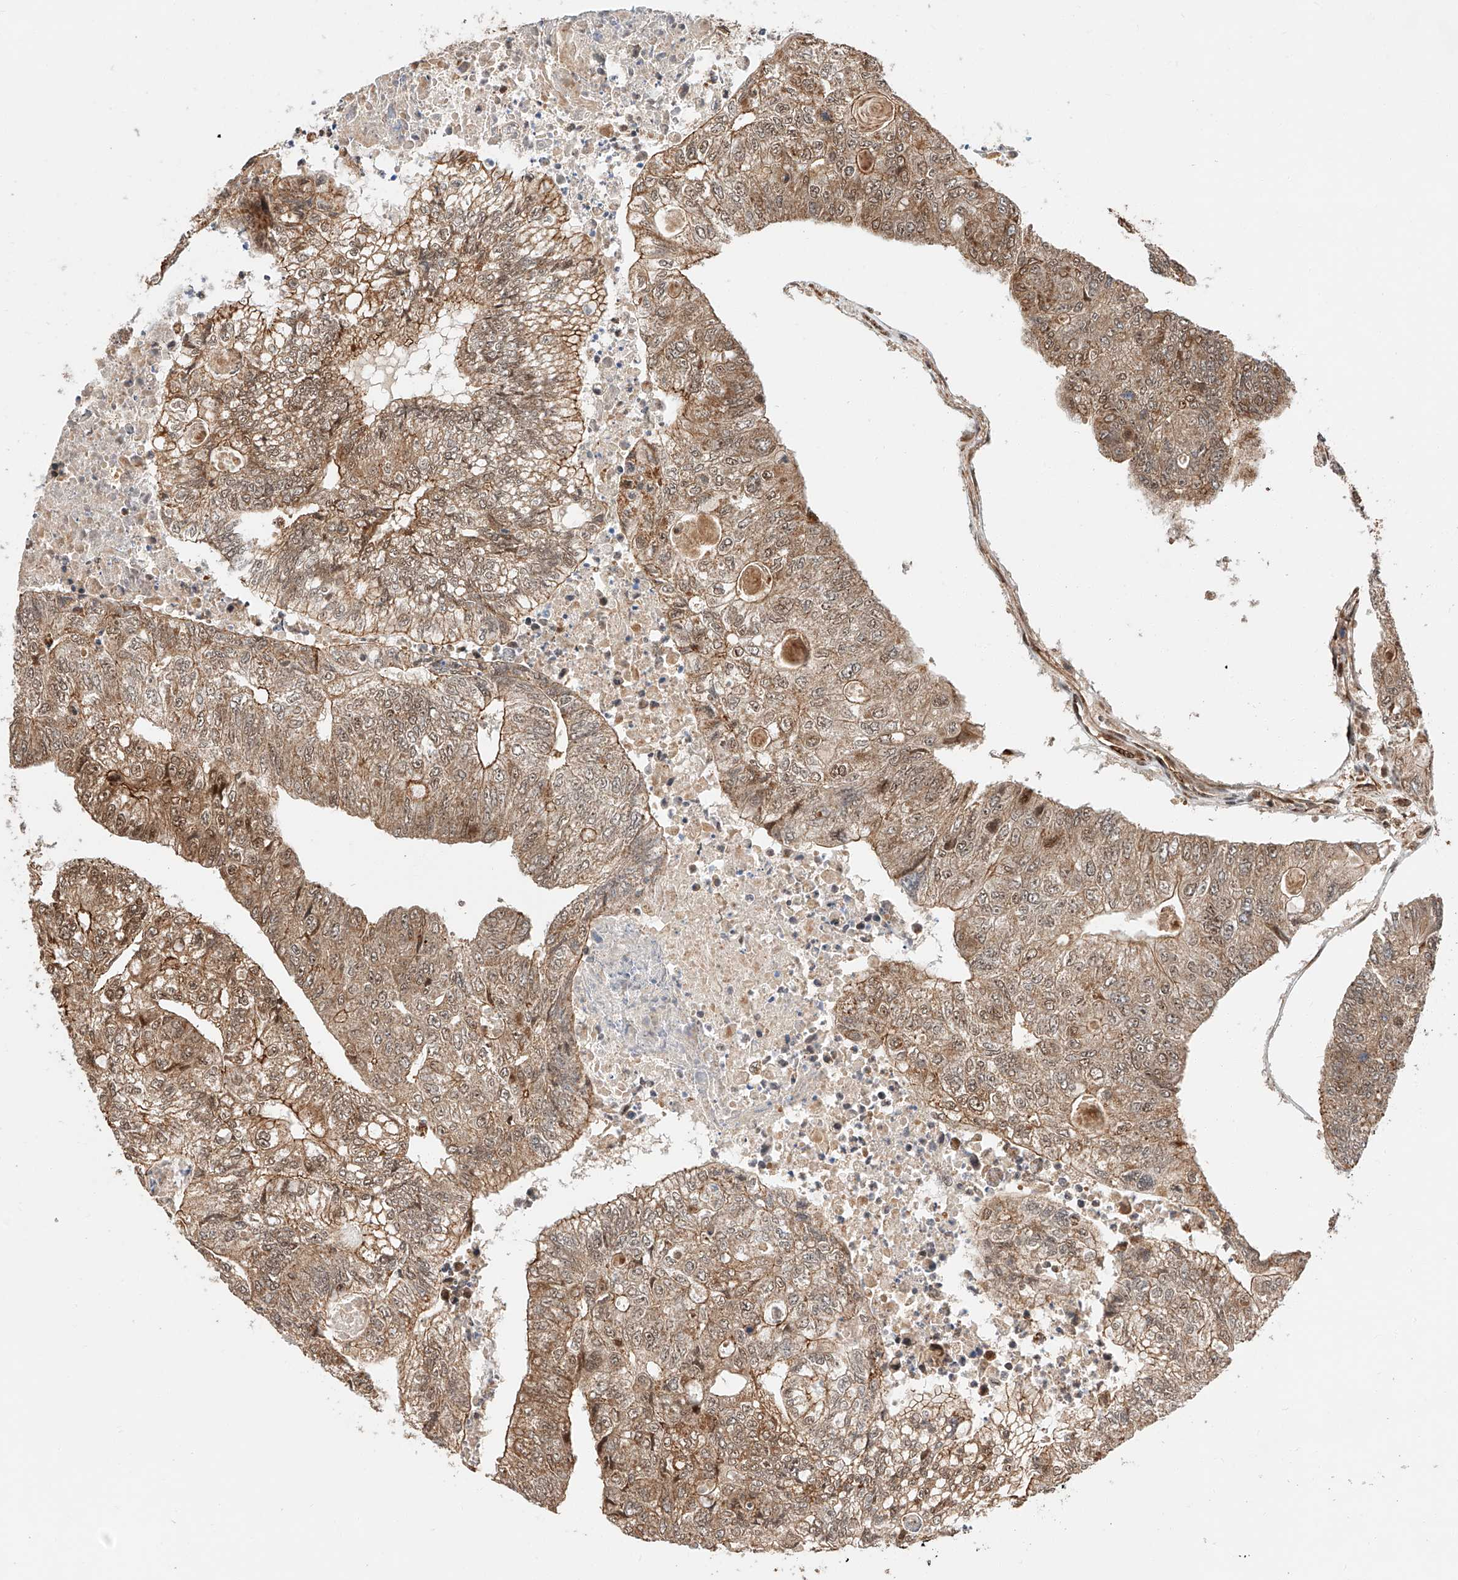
{"staining": {"intensity": "moderate", "quantity": ">75%", "location": "cytoplasmic/membranous,nuclear"}, "tissue": "colorectal cancer", "cell_type": "Tumor cells", "image_type": "cancer", "snomed": [{"axis": "morphology", "description": "Adenocarcinoma, NOS"}, {"axis": "topography", "description": "Colon"}], "caption": "The photomicrograph exhibits staining of colorectal cancer (adenocarcinoma), revealing moderate cytoplasmic/membranous and nuclear protein positivity (brown color) within tumor cells.", "gene": "THTPA", "patient": {"sex": "female", "age": 67}}